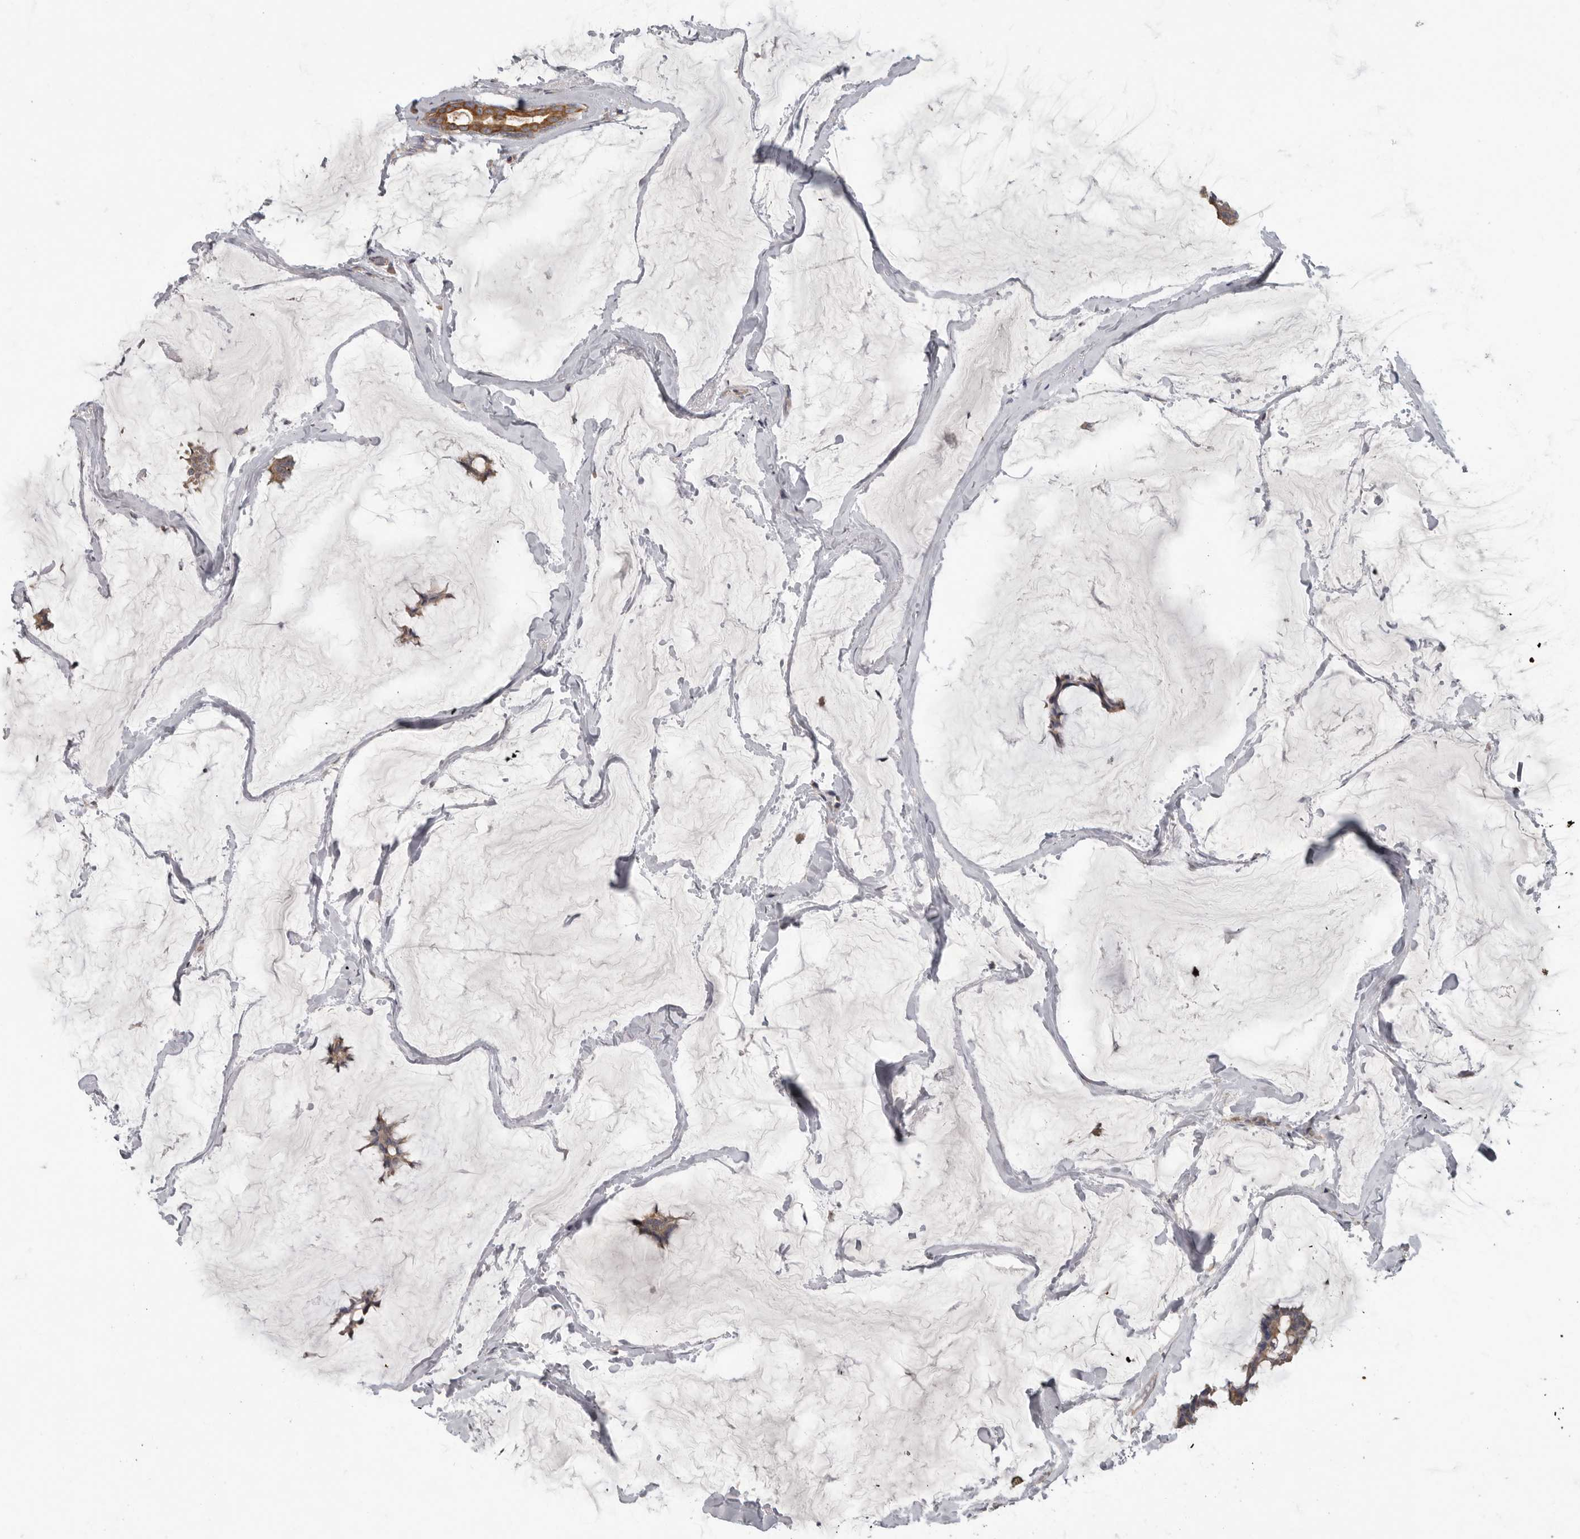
{"staining": {"intensity": "moderate", "quantity": ">75%", "location": "cytoplasmic/membranous"}, "tissue": "breast cancer", "cell_type": "Tumor cells", "image_type": "cancer", "snomed": [{"axis": "morphology", "description": "Duct carcinoma"}, {"axis": "topography", "description": "Breast"}], "caption": "DAB (3,3'-diaminobenzidine) immunohistochemical staining of invasive ductal carcinoma (breast) displays moderate cytoplasmic/membranous protein expression in approximately >75% of tumor cells. (IHC, brightfield microscopy, high magnification).", "gene": "UNK", "patient": {"sex": "female", "age": 93}}